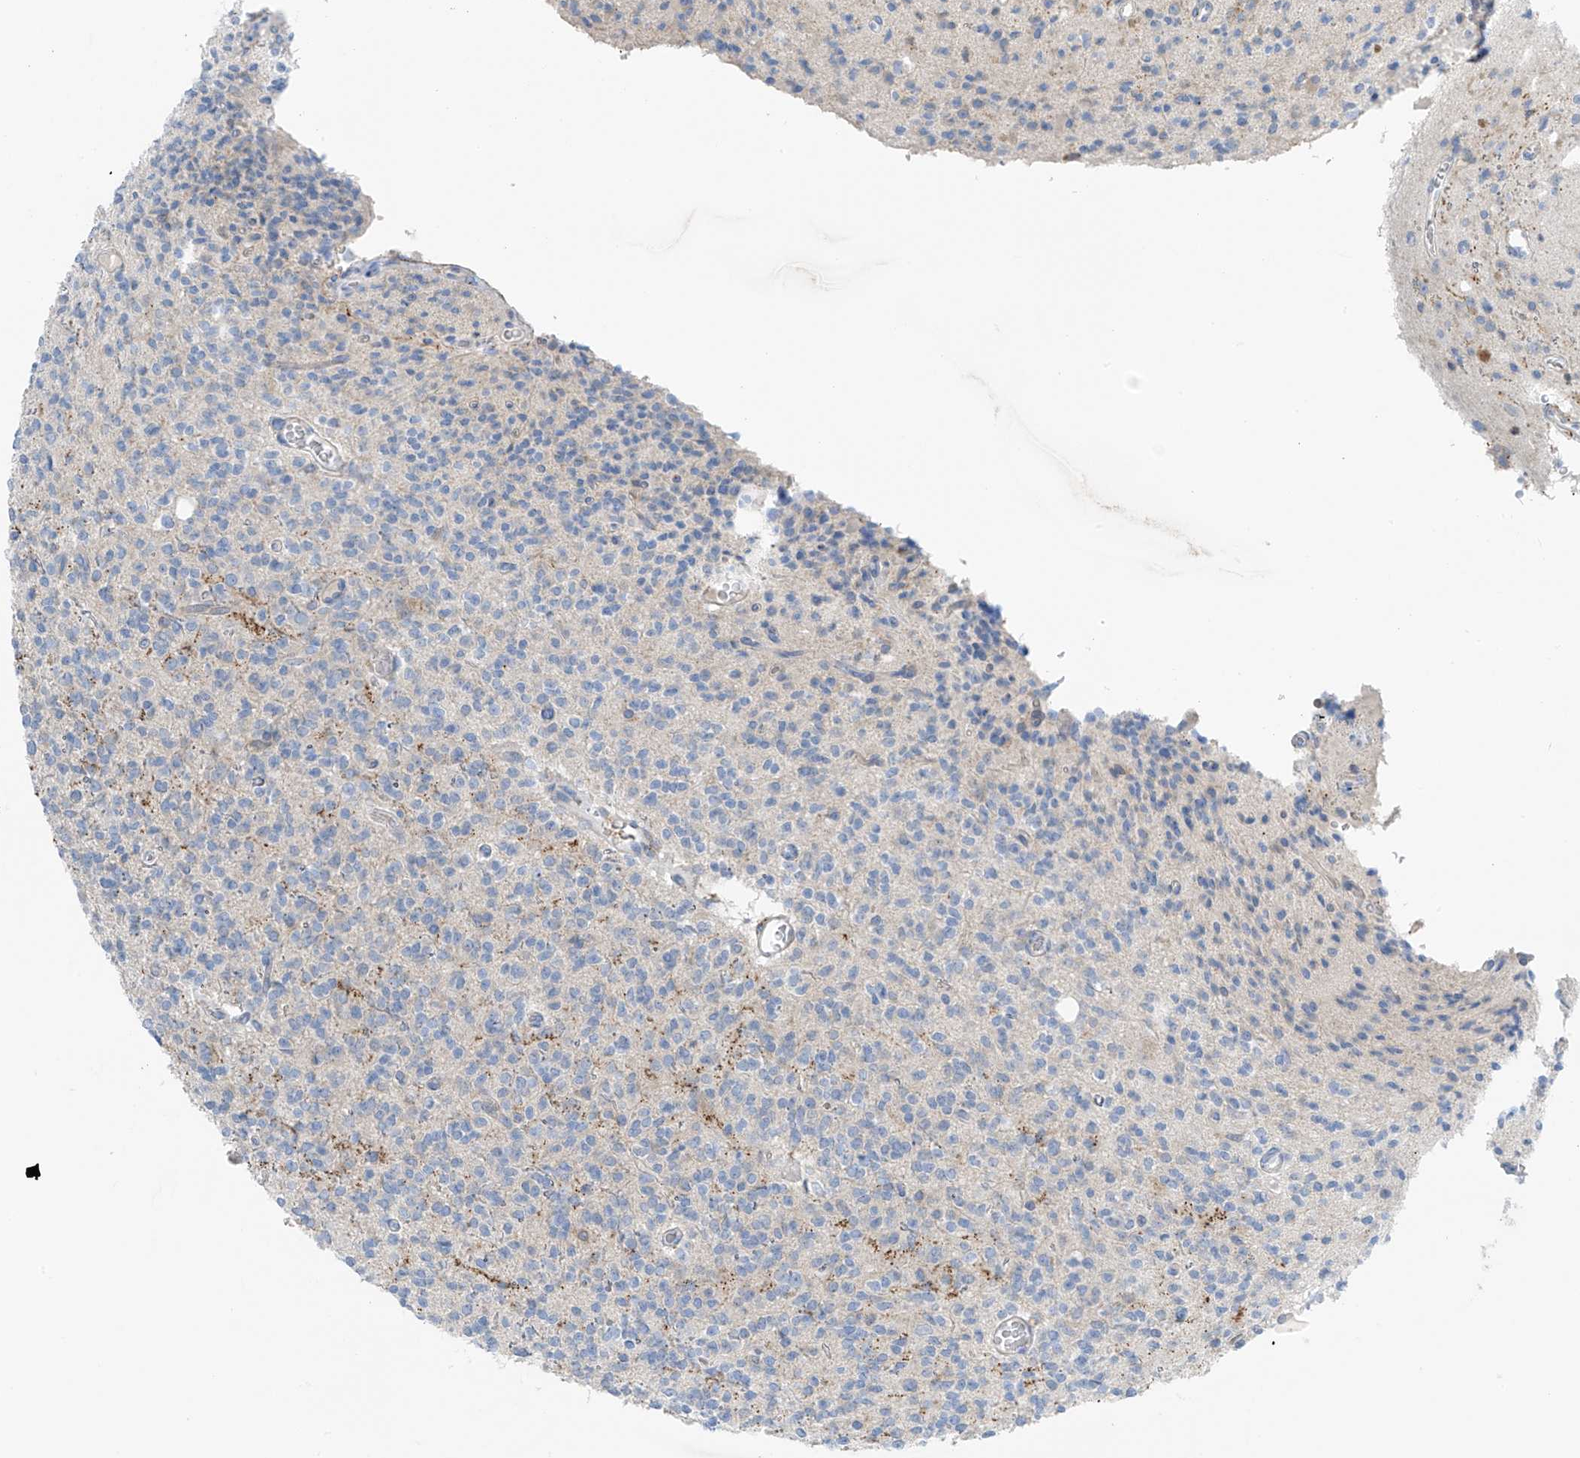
{"staining": {"intensity": "negative", "quantity": "none", "location": "none"}, "tissue": "glioma", "cell_type": "Tumor cells", "image_type": "cancer", "snomed": [{"axis": "morphology", "description": "Glioma, malignant, High grade"}, {"axis": "topography", "description": "Brain"}], "caption": "This is a histopathology image of immunohistochemistry (IHC) staining of glioma, which shows no positivity in tumor cells.", "gene": "NALCN", "patient": {"sex": "male", "age": 34}}